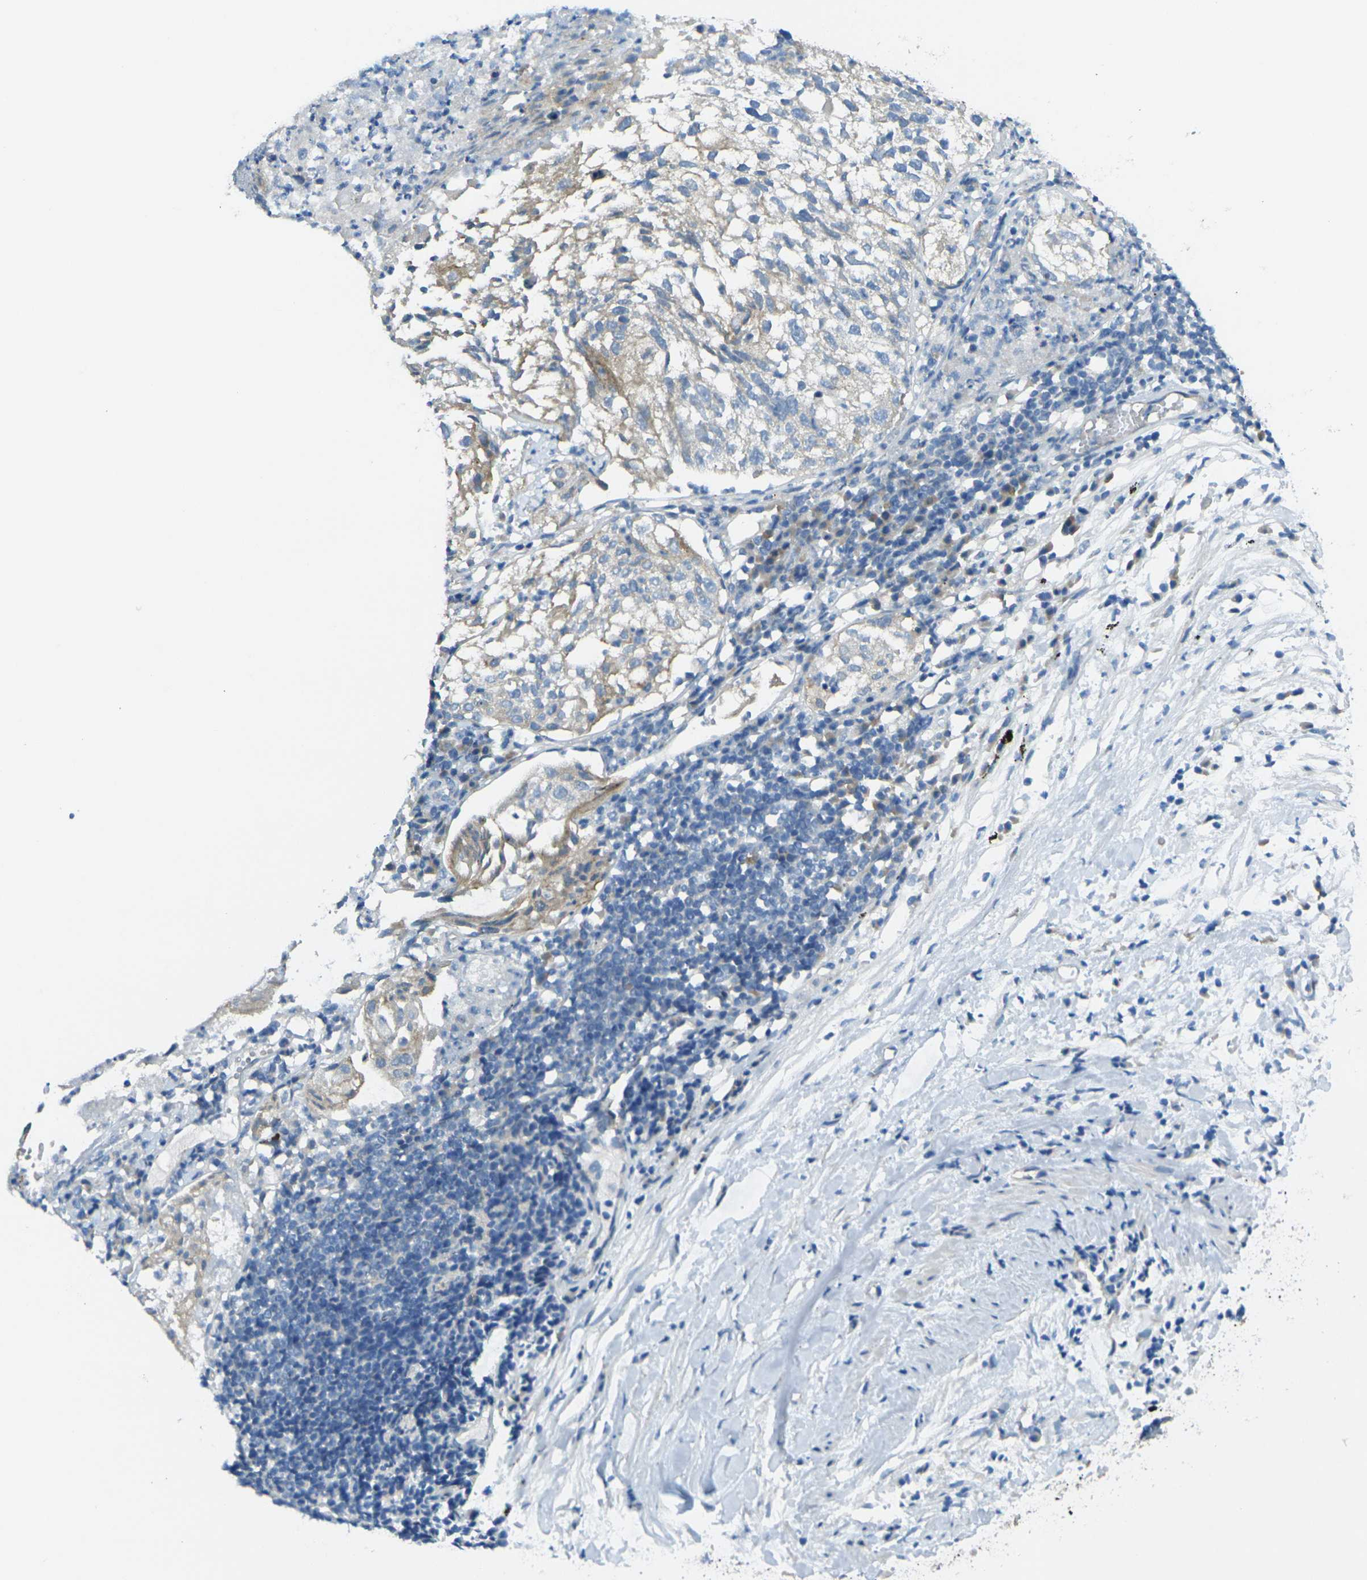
{"staining": {"intensity": "weak", "quantity": "<25%", "location": "cytoplasmic/membranous"}, "tissue": "lung cancer", "cell_type": "Tumor cells", "image_type": "cancer", "snomed": [{"axis": "morphology", "description": "Inflammation, NOS"}, {"axis": "morphology", "description": "Squamous cell carcinoma, NOS"}, {"axis": "topography", "description": "Lymph node"}, {"axis": "topography", "description": "Soft tissue"}, {"axis": "topography", "description": "Lung"}], "caption": "Immunohistochemical staining of squamous cell carcinoma (lung) shows no significant positivity in tumor cells.", "gene": "RHBDD1", "patient": {"sex": "male", "age": 66}}